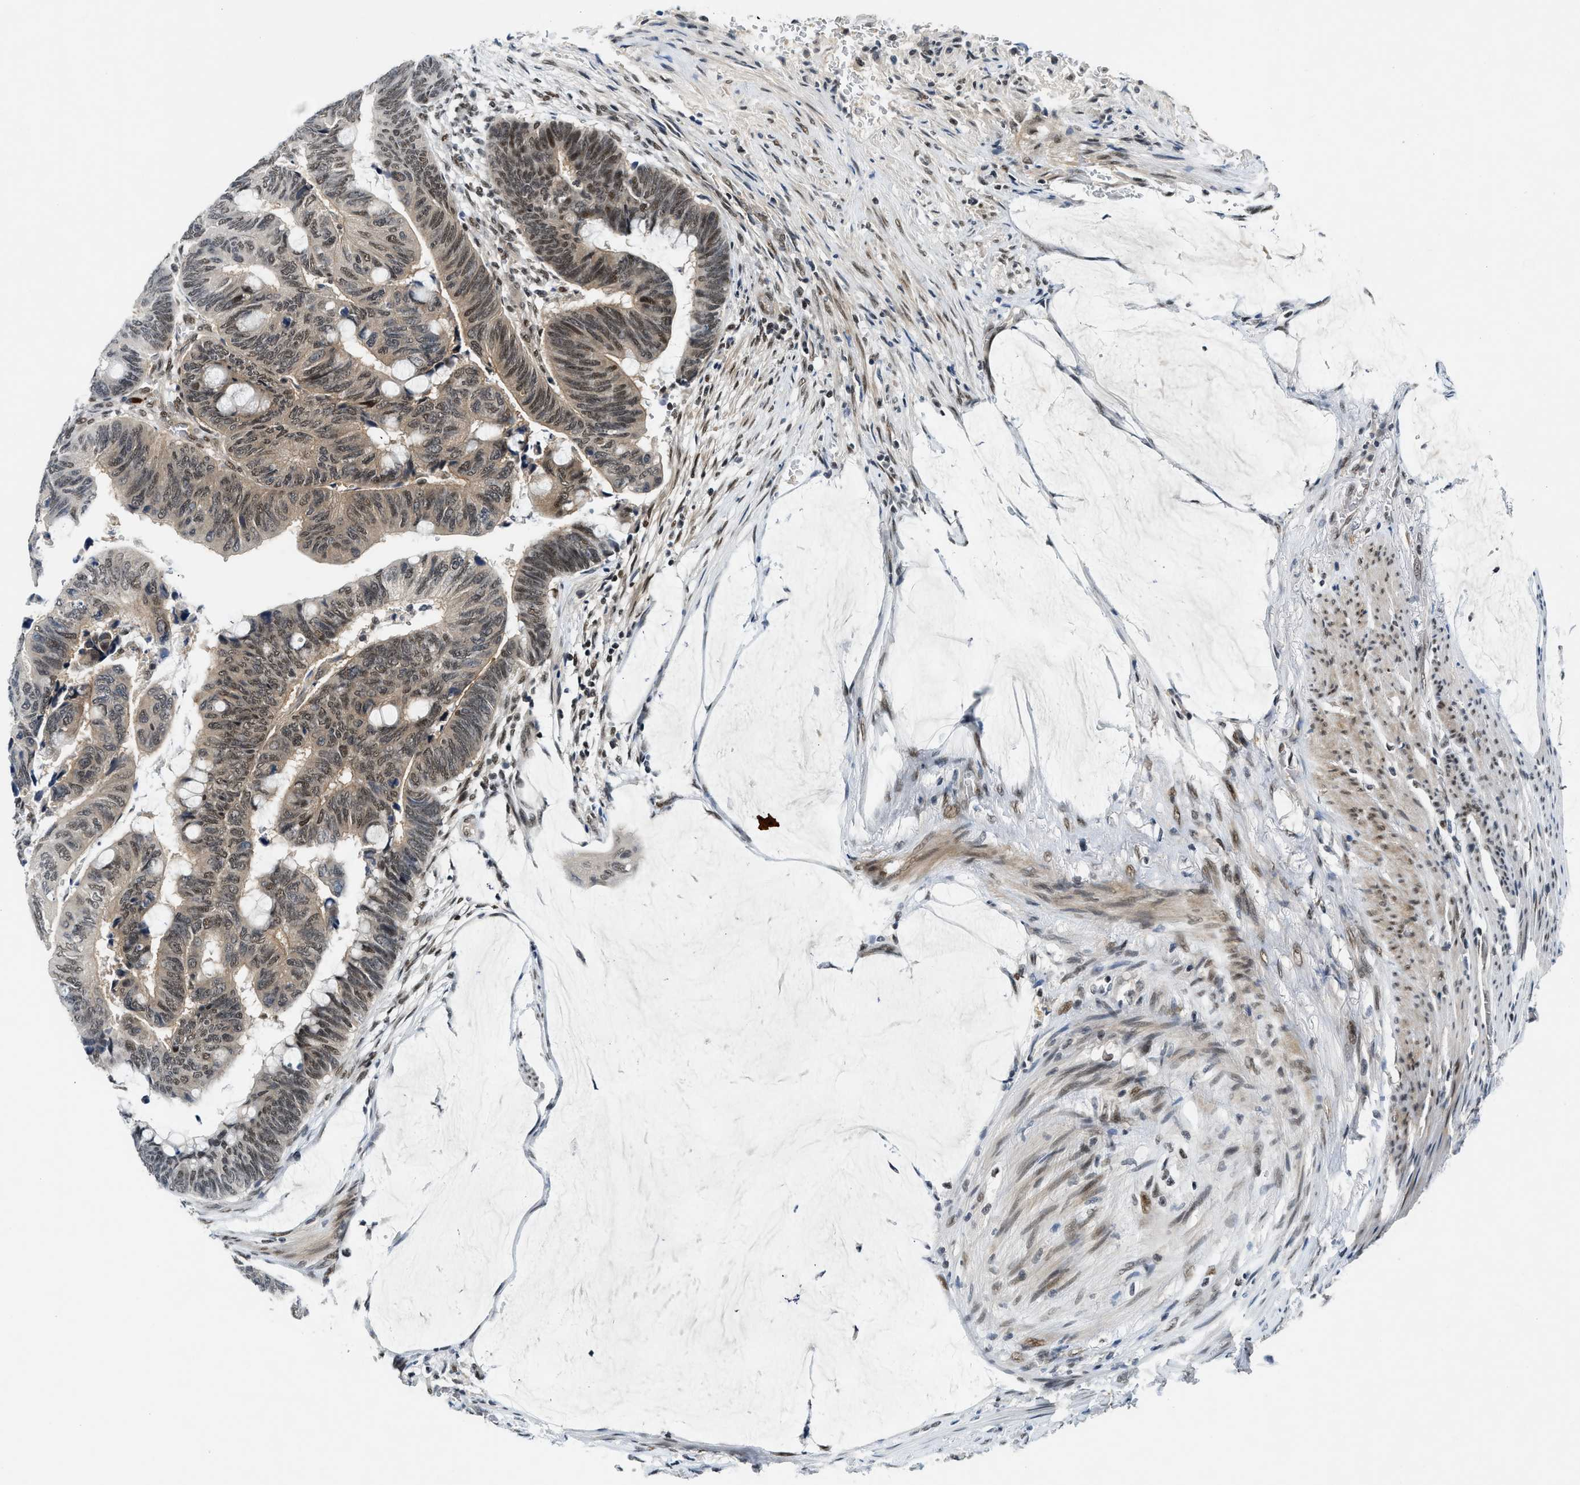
{"staining": {"intensity": "moderate", "quantity": ">75%", "location": "cytoplasmic/membranous,nuclear"}, "tissue": "colorectal cancer", "cell_type": "Tumor cells", "image_type": "cancer", "snomed": [{"axis": "morphology", "description": "Normal tissue, NOS"}, {"axis": "morphology", "description": "Adenocarcinoma, NOS"}, {"axis": "topography", "description": "Rectum"}], "caption": "Approximately >75% of tumor cells in colorectal adenocarcinoma display moderate cytoplasmic/membranous and nuclear protein staining as visualized by brown immunohistochemical staining.", "gene": "NCOA1", "patient": {"sex": "male", "age": 92}}